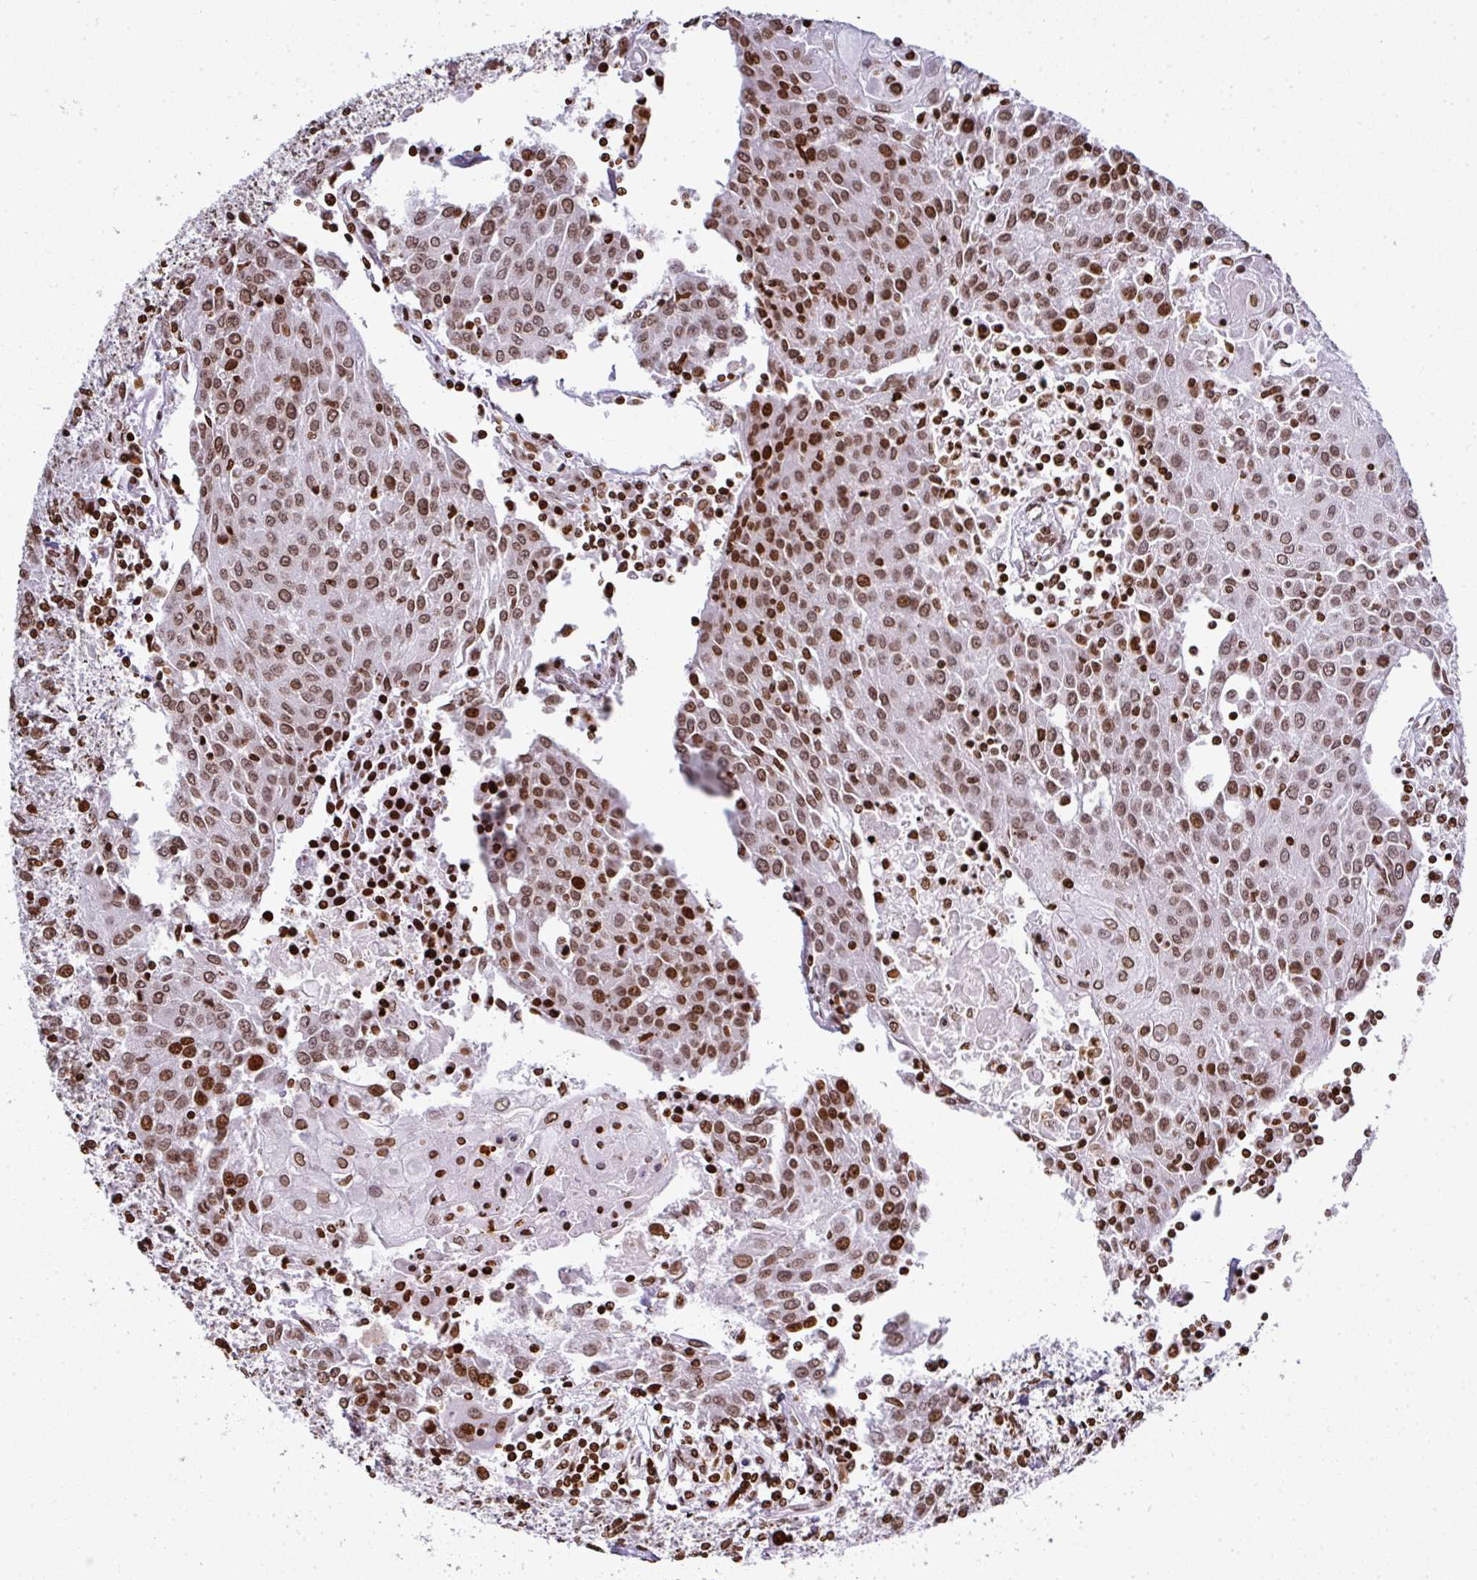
{"staining": {"intensity": "moderate", "quantity": ">75%", "location": "nuclear"}, "tissue": "urothelial cancer", "cell_type": "Tumor cells", "image_type": "cancer", "snomed": [{"axis": "morphology", "description": "Urothelial carcinoma, High grade"}, {"axis": "topography", "description": "Urinary bladder"}], "caption": "Immunohistochemical staining of human high-grade urothelial carcinoma exhibits medium levels of moderate nuclear expression in approximately >75% of tumor cells.", "gene": "RASL11A", "patient": {"sex": "female", "age": 85}}